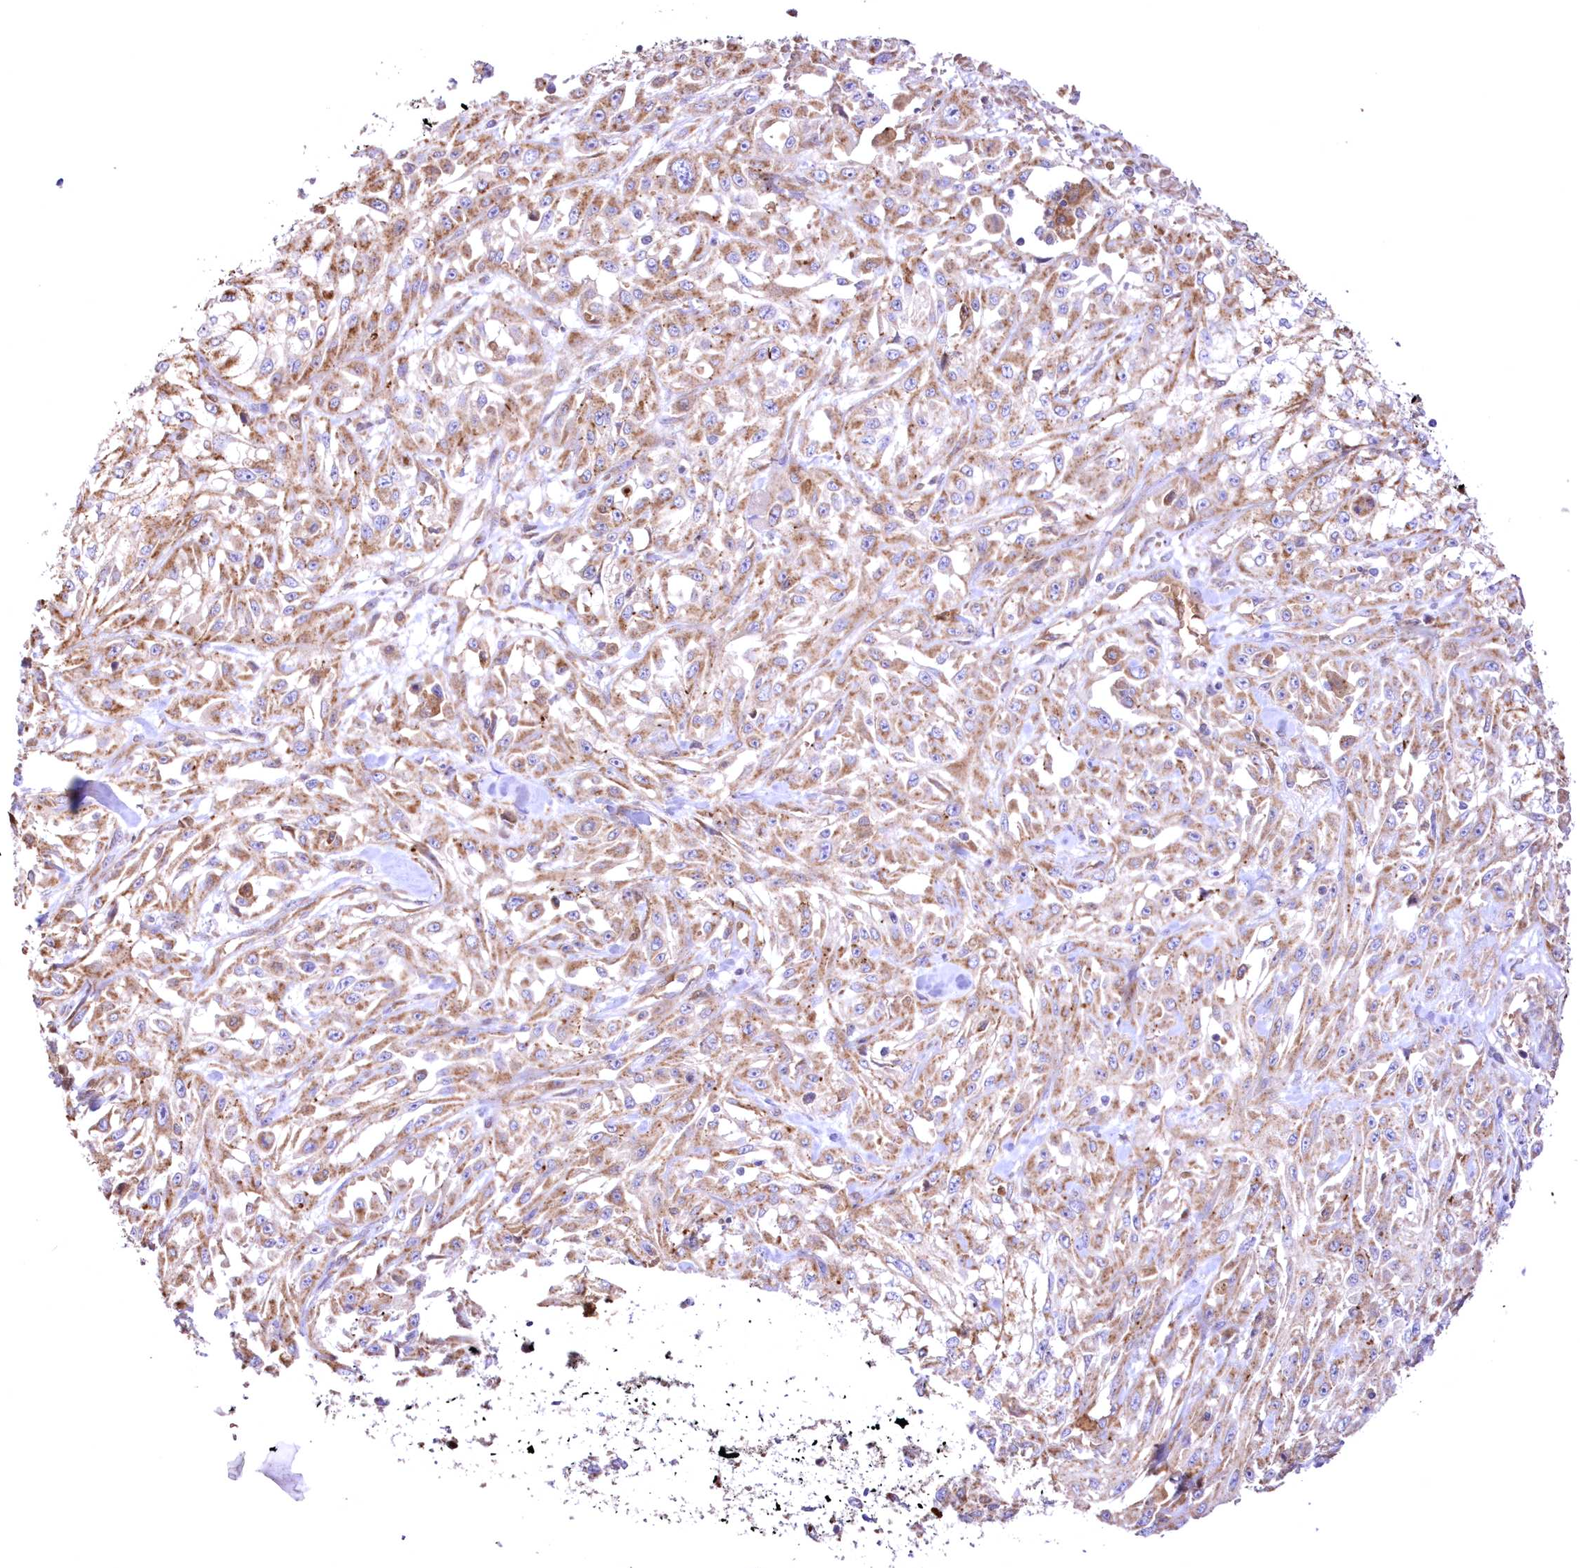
{"staining": {"intensity": "moderate", "quantity": ">75%", "location": "cytoplasmic/membranous"}, "tissue": "skin cancer", "cell_type": "Tumor cells", "image_type": "cancer", "snomed": [{"axis": "morphology", "description": "Squamous cell carcinoma, NOS"}, {"axis": "morphology", "description": "Squamous cell carcinoma, metastatic, NOS"}, {"axis": "topography", "description": "Skin"}, {"axis": "topography", "description": "Lymph node"}], "caption": "Immunohistochemistry histopathology image of squamous cell carcinoma (skin) stained for a protein (brown), which shows medium levels of moderate cytoplasmic/membranous expression in about >75% of tumor cells.", "gene": "FCHO2", "patient": {"sex": "male", "age": 75}}